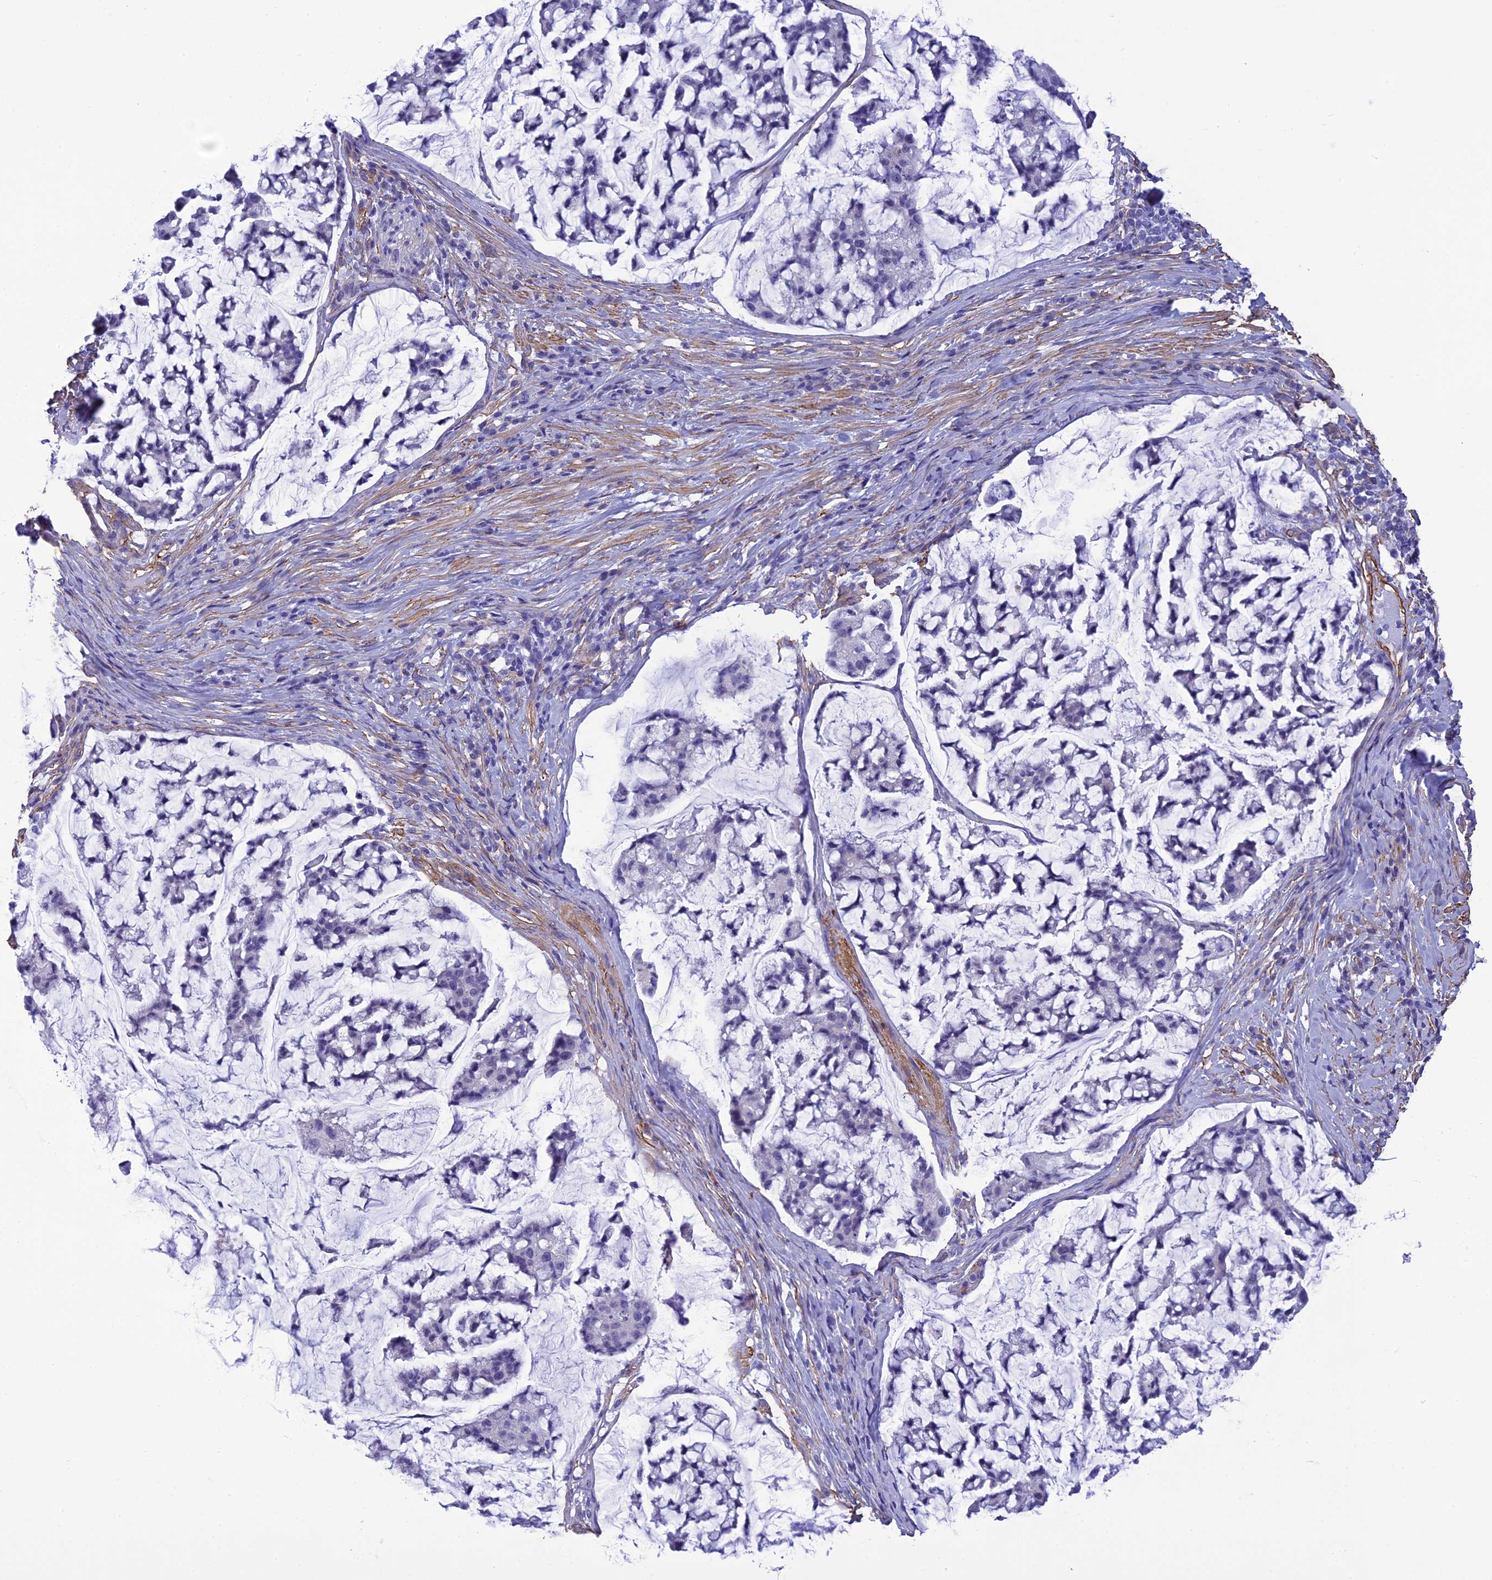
{"staining": {"intensity": "negative", "quantity": "none", "location": "none"}, "tissue": "stomach cancer", "cell_type": "Tumor cells", "image_type": "cancer", "snomed": [{"axis": "morphology", "description": "Adenocarcinoma, NOS"}, {"axis": "topography", "description": "Stomach, lower"}], "caption": "Tumor cells are negative for protein expression in human stomach cancer (adenocarcinoma).", "gene": "NKD1", "patient": {"sex": "male", "age": 67}}